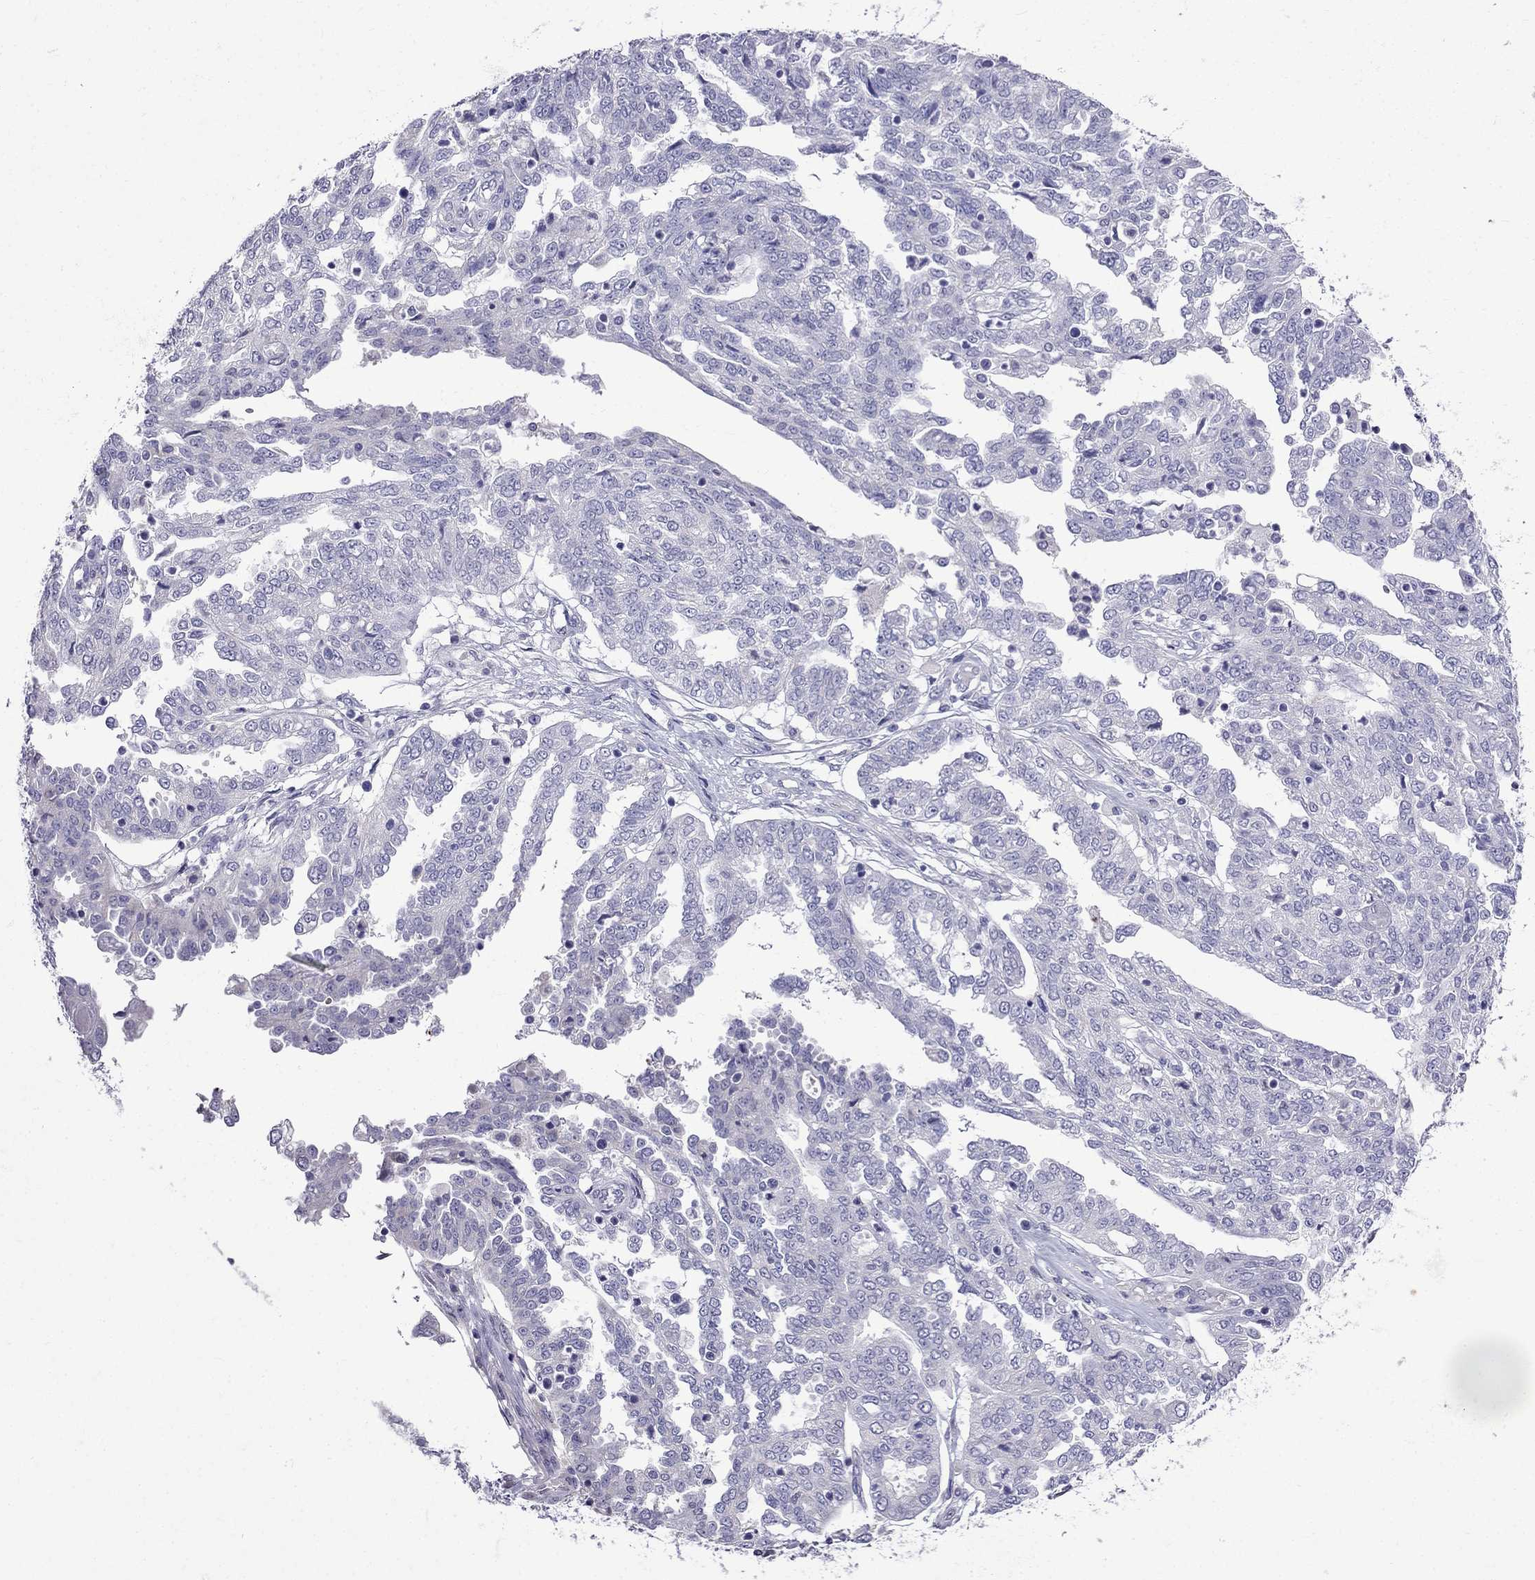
{"staining": {"intensity": "negative", "quantity": "none", "location": "none"}, "tissue": "ovarian cancer", "cell_type": "Tumor cells", "image_type": "cancer", "snomed": [{"axis": "morphology", "description": "Cystadenocarcinoma, serous, NOS"}, {"axis": "topography", "description": "Ovary"}], "caption": "This is a histopathology image of immunohistochemistry (IHC) staining of ovarian serous cystadenocarcinoma, which shows no expression in tumor cells.", "gene": "MGP", "patient": {"sex": "female", "age": 67}}